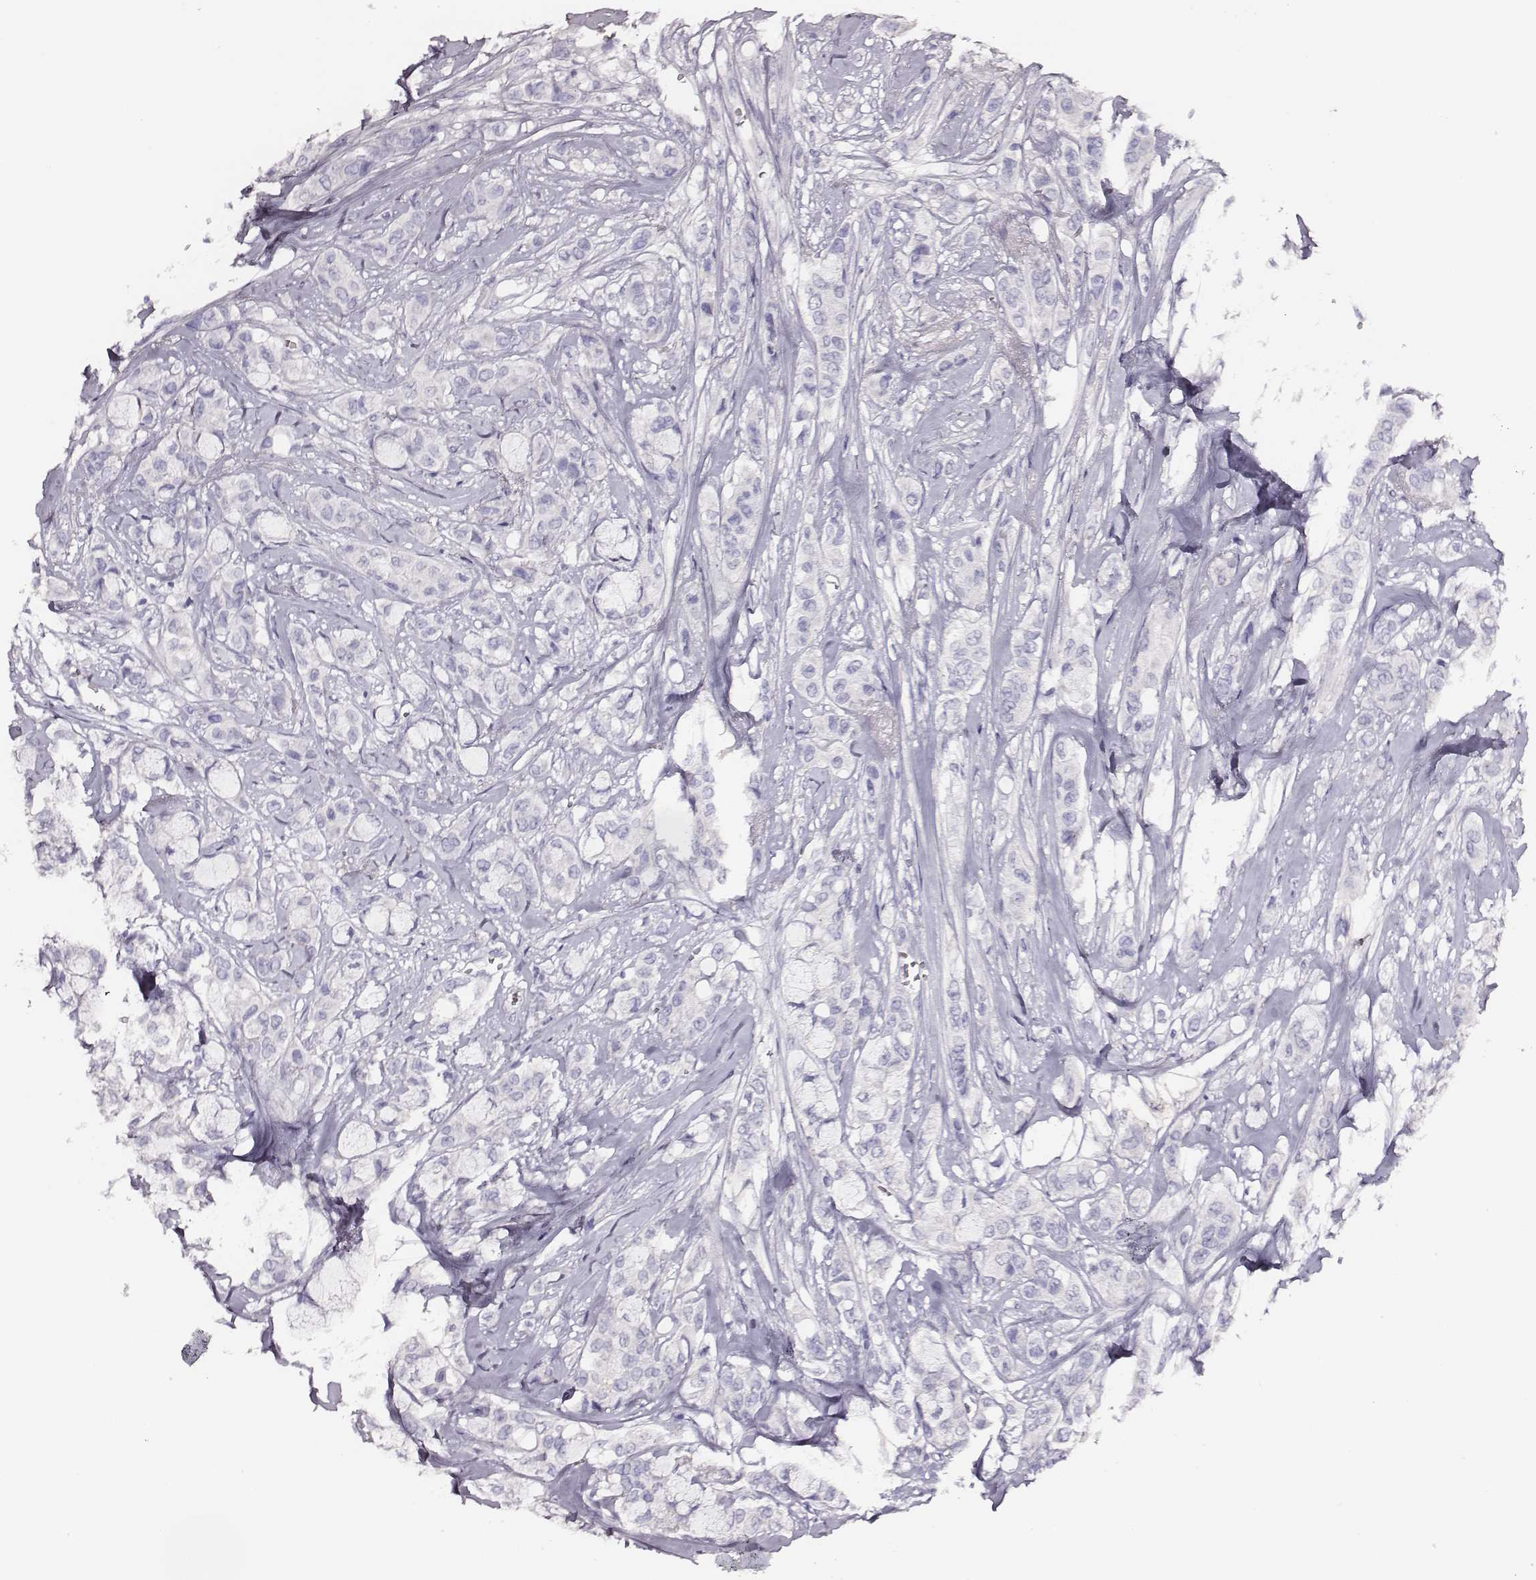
{"staining": {"intensity": "negative", "quantity": "none", "location": "none"}, "tissue": "breast cancer", "cell_type": "Tumor cells", "image_type": "cancer", "snomed": [{"axis": "morphology", "description": "Duct carcinoma"}, {"axis": "topography", "description": "Breast"}], "caption": "A micrograph of infiltrating ductal carcinoma (breast) stained for a protein exhibits no brown staining in tumor cells. Nuclei are stained in blue.", "gene": "AADAT", "patient": {"sex": "female", "age": 85}}